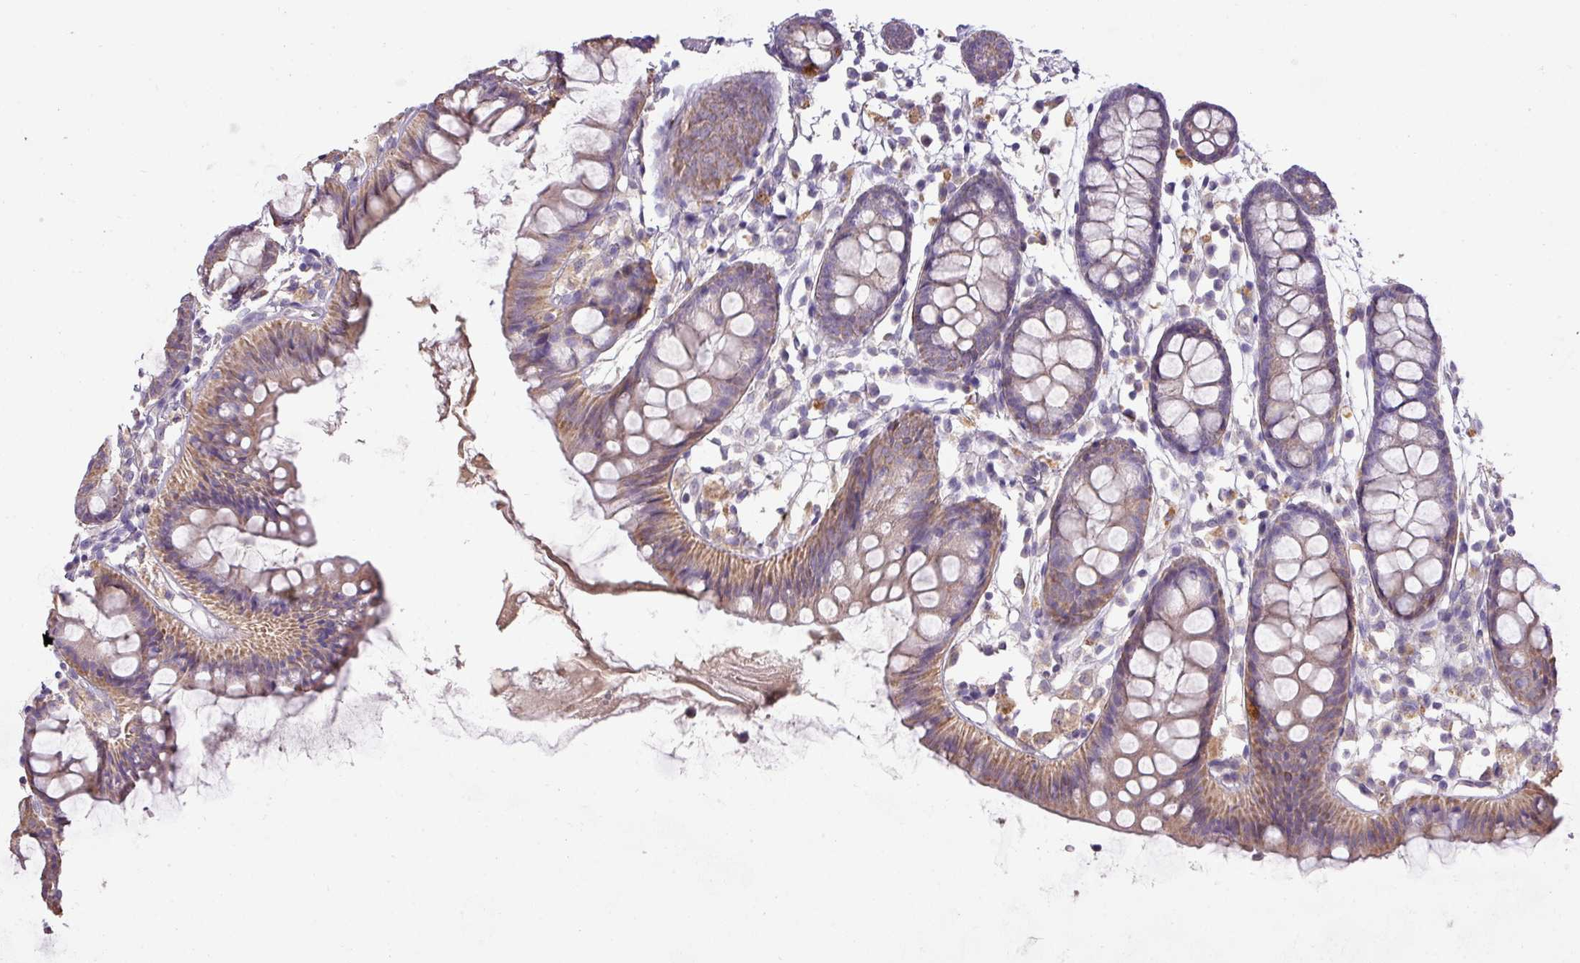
{"staining": {"intensity": "moderate", "quantity": ">75%", "location": "cytoplasmic/membranous"}, "tissue": "colon", "cell_type": "Endothelial cells", "image_type": "normal", "snomed": [{"axis": "morphology", "description": "Normal tissue, NOS"}, {"axis": "topography", "description": "Colon"}], "caption": "Approximately >75% of endothelial cells in benign colon exhibit moderate cytoplasmic/membranous protein positivity as visualized by brown immunohistochemical staining.", "gene": "PRADC1", "patient": {"sex": "female", "age": 84}}